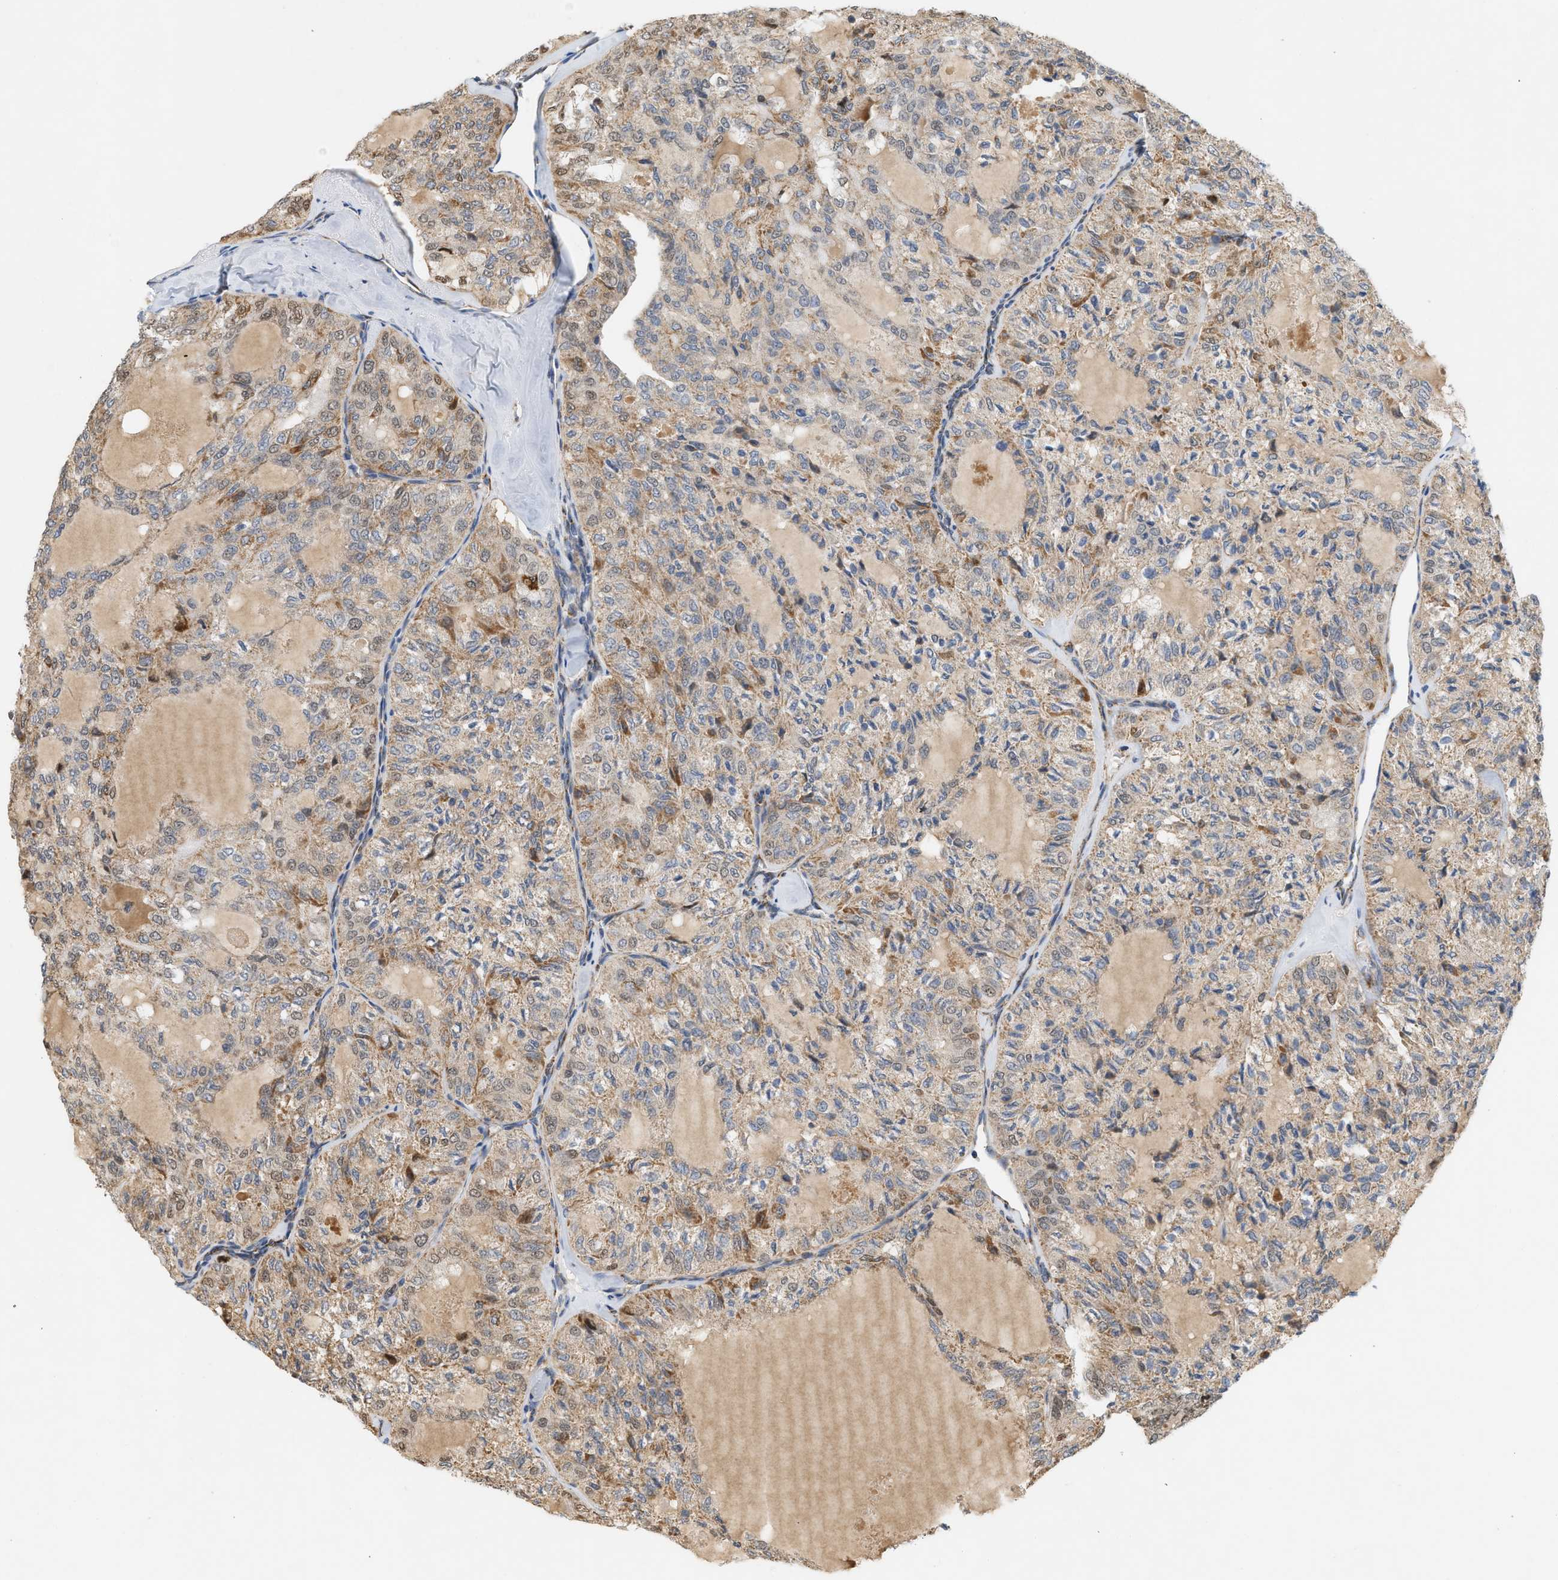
{"staining": {"intensity": "moderate", "quantity": ">75%", "location": "cytoplasmic/membranous"}, "tissue": "thyroid cancer", "cell_type": "Tumor cells", "image_type": "cancer", "snomed": [{"axis": "morphology", "description": "Follicular adenoma carcinoma, NOS"}, {"axis": "topography", "description": "Thyroid gland"}], "caption": "Protein expression analysis of thyroid cancer reveals moderate cytoplasmic/membranous positivity in about >75% of tumor cells.", "gene": "MCU", "patient": {"sex": "male", "age": 75}}